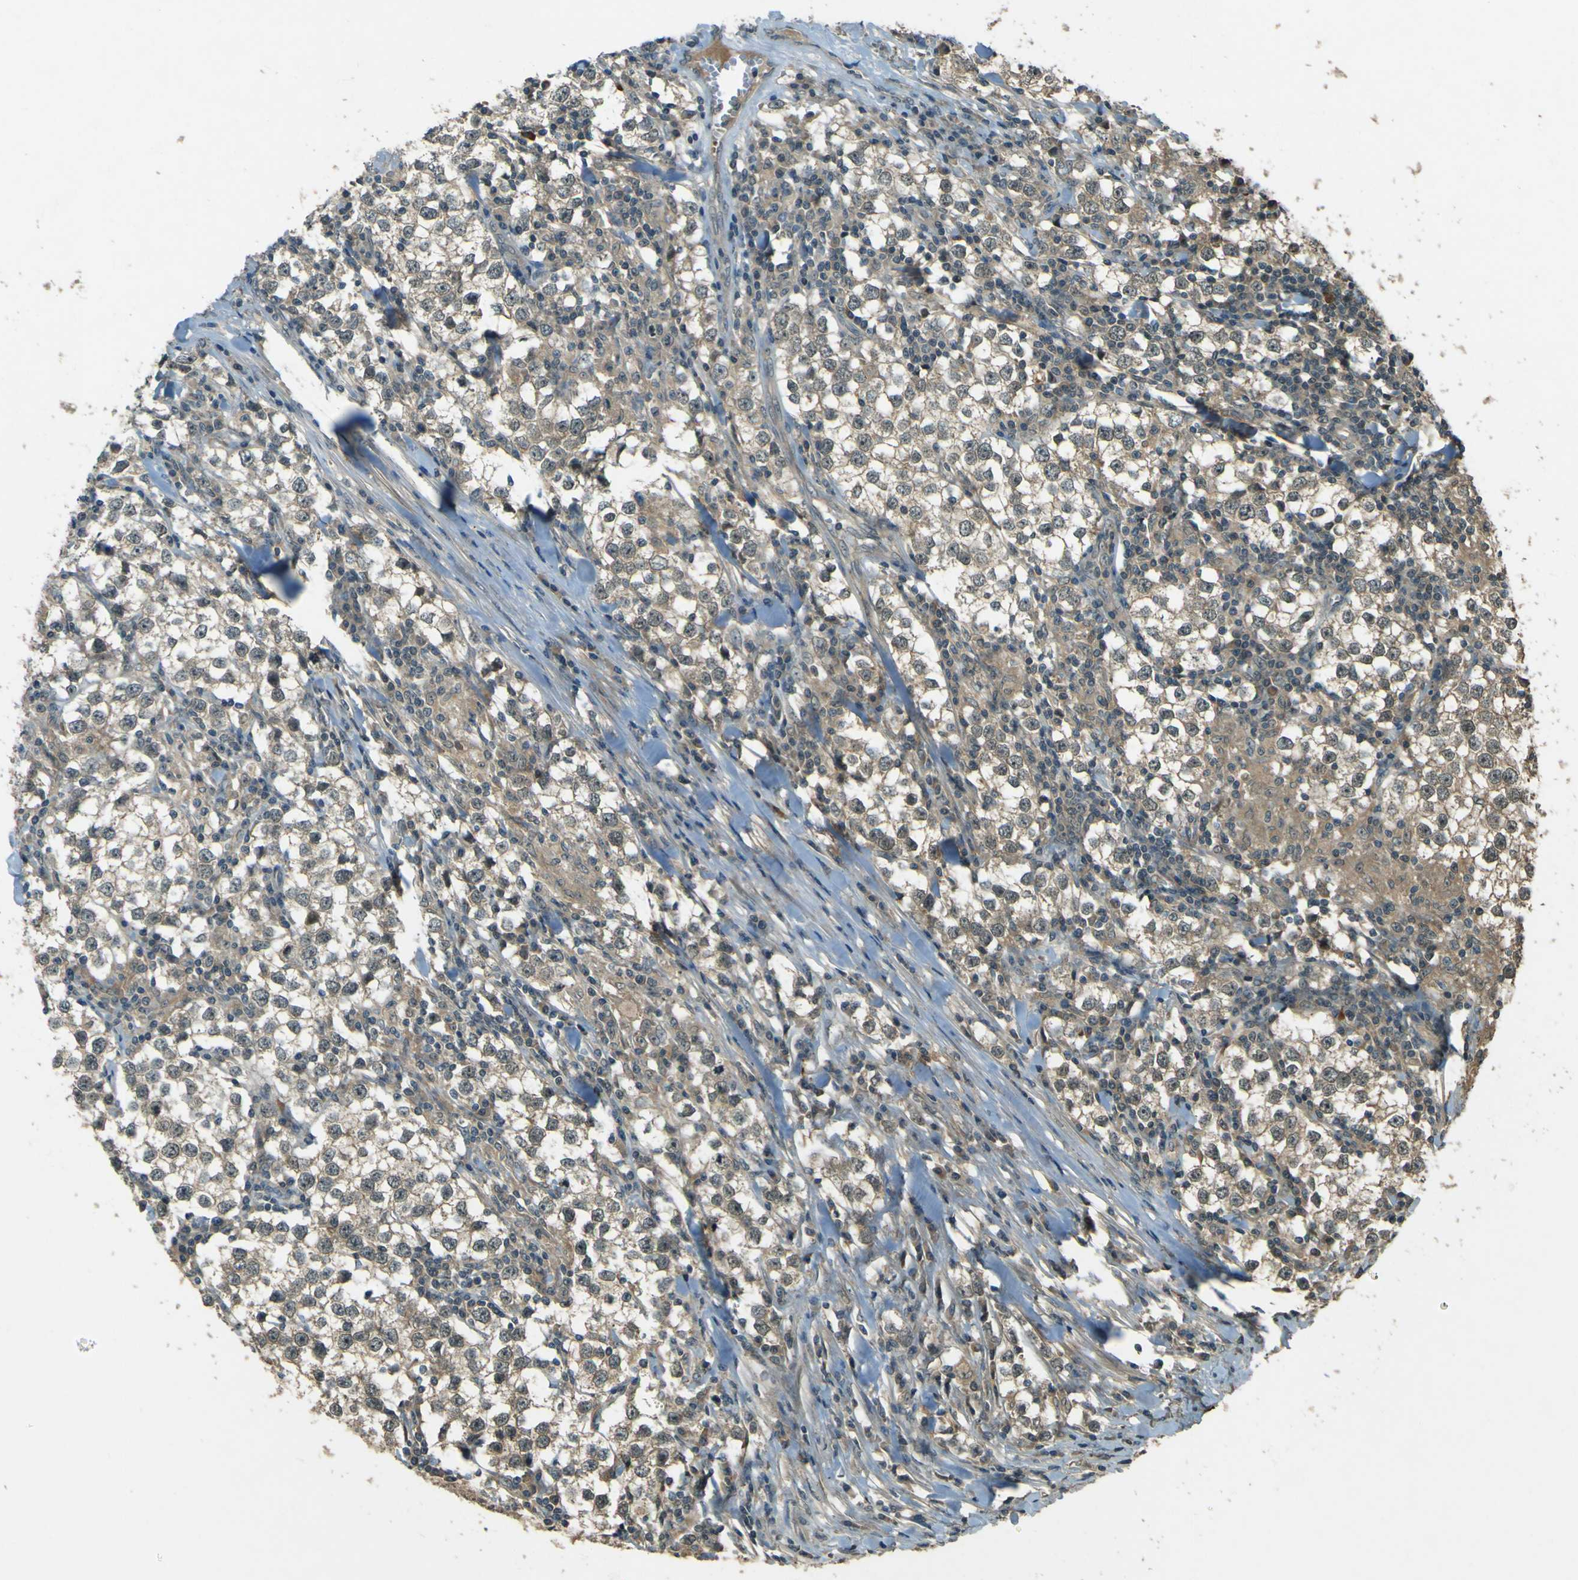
{"staining": {"intensity": "weak", "quantity": ">75%", "location": "cytoplasmic/membranous"}, "tissue": "testis cancer", "cell_type": "Tumor cells", "image_type": "cancer", "snomed": [{"axis": "morphology", "description": "Seminoma, NOS"}, {"axis": "morphology", "description": "Carcinoma, Embryonal, NOS"}, {"axis": "topography", "description": "Testis"}], "caption": "The micrograph reveals immunohistochemical staining of testis cancer. There is weak cytoplasmic/membranous positivity is seen in approximately >75% of tumor cells.", "gene": "MPDZ", "patient": {"sex": "male", "age": 36}}